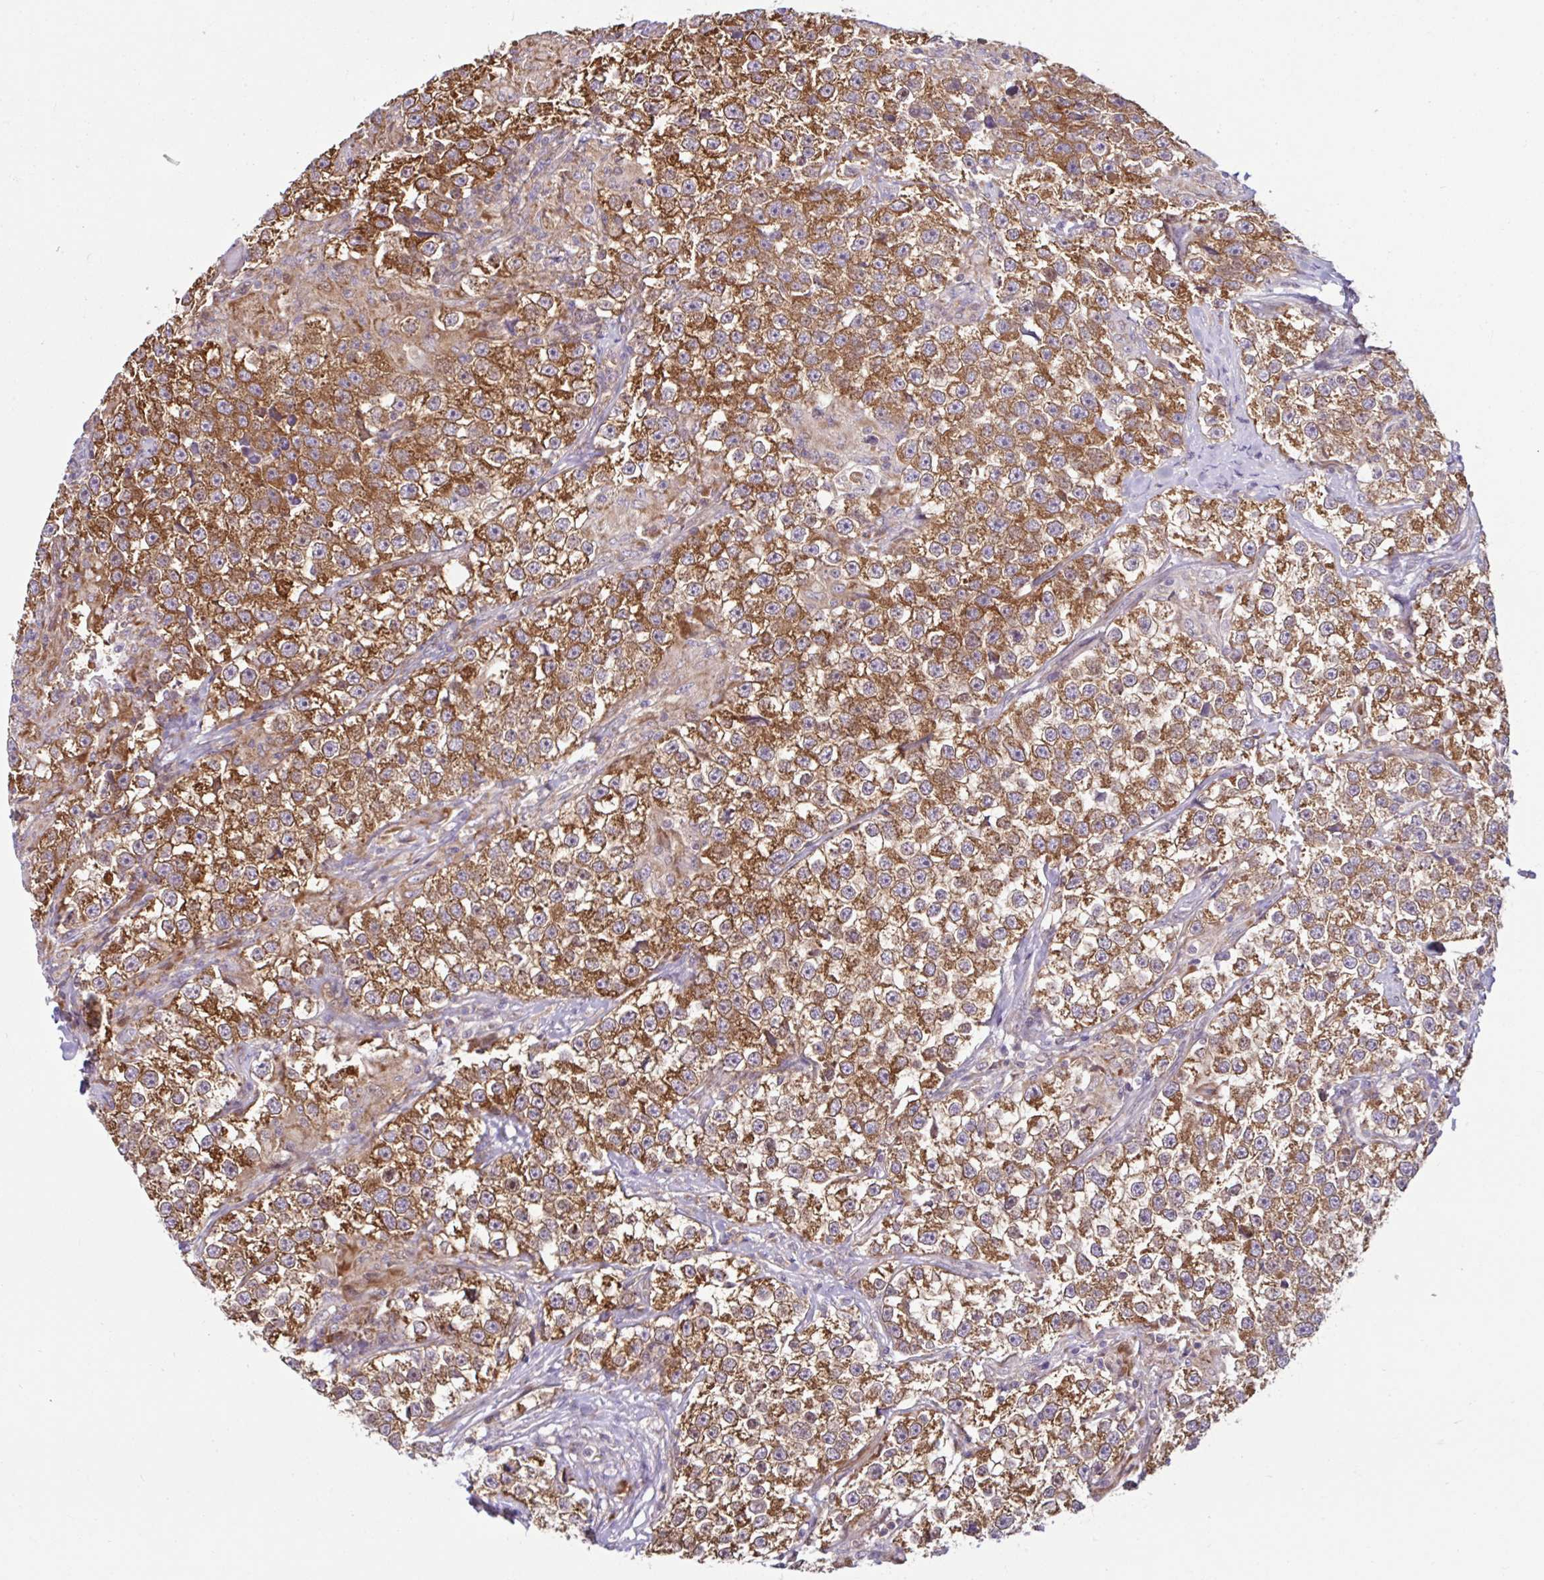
{"staining": {"intensity": "moderate", "quantity": ">75%", "location": "cytoplasmic/membranous"}, "tissue": "testis cancer", "cell_type": "Tumor cells", "image_type": "cancer", "snomed": [{"axis": "morphology", "description": "Seminoma, NOS"}, {"axis": "topography", "description": "Testis"}], "caption": "Immunohistochemical staining of testis cancer (seminoma) exhibits moderate cytoplasmic/membranous protein positivity in about >75% of tumor cells.", "gene": "NTPCR", "patient": {"sex": "male", "age": 46}}